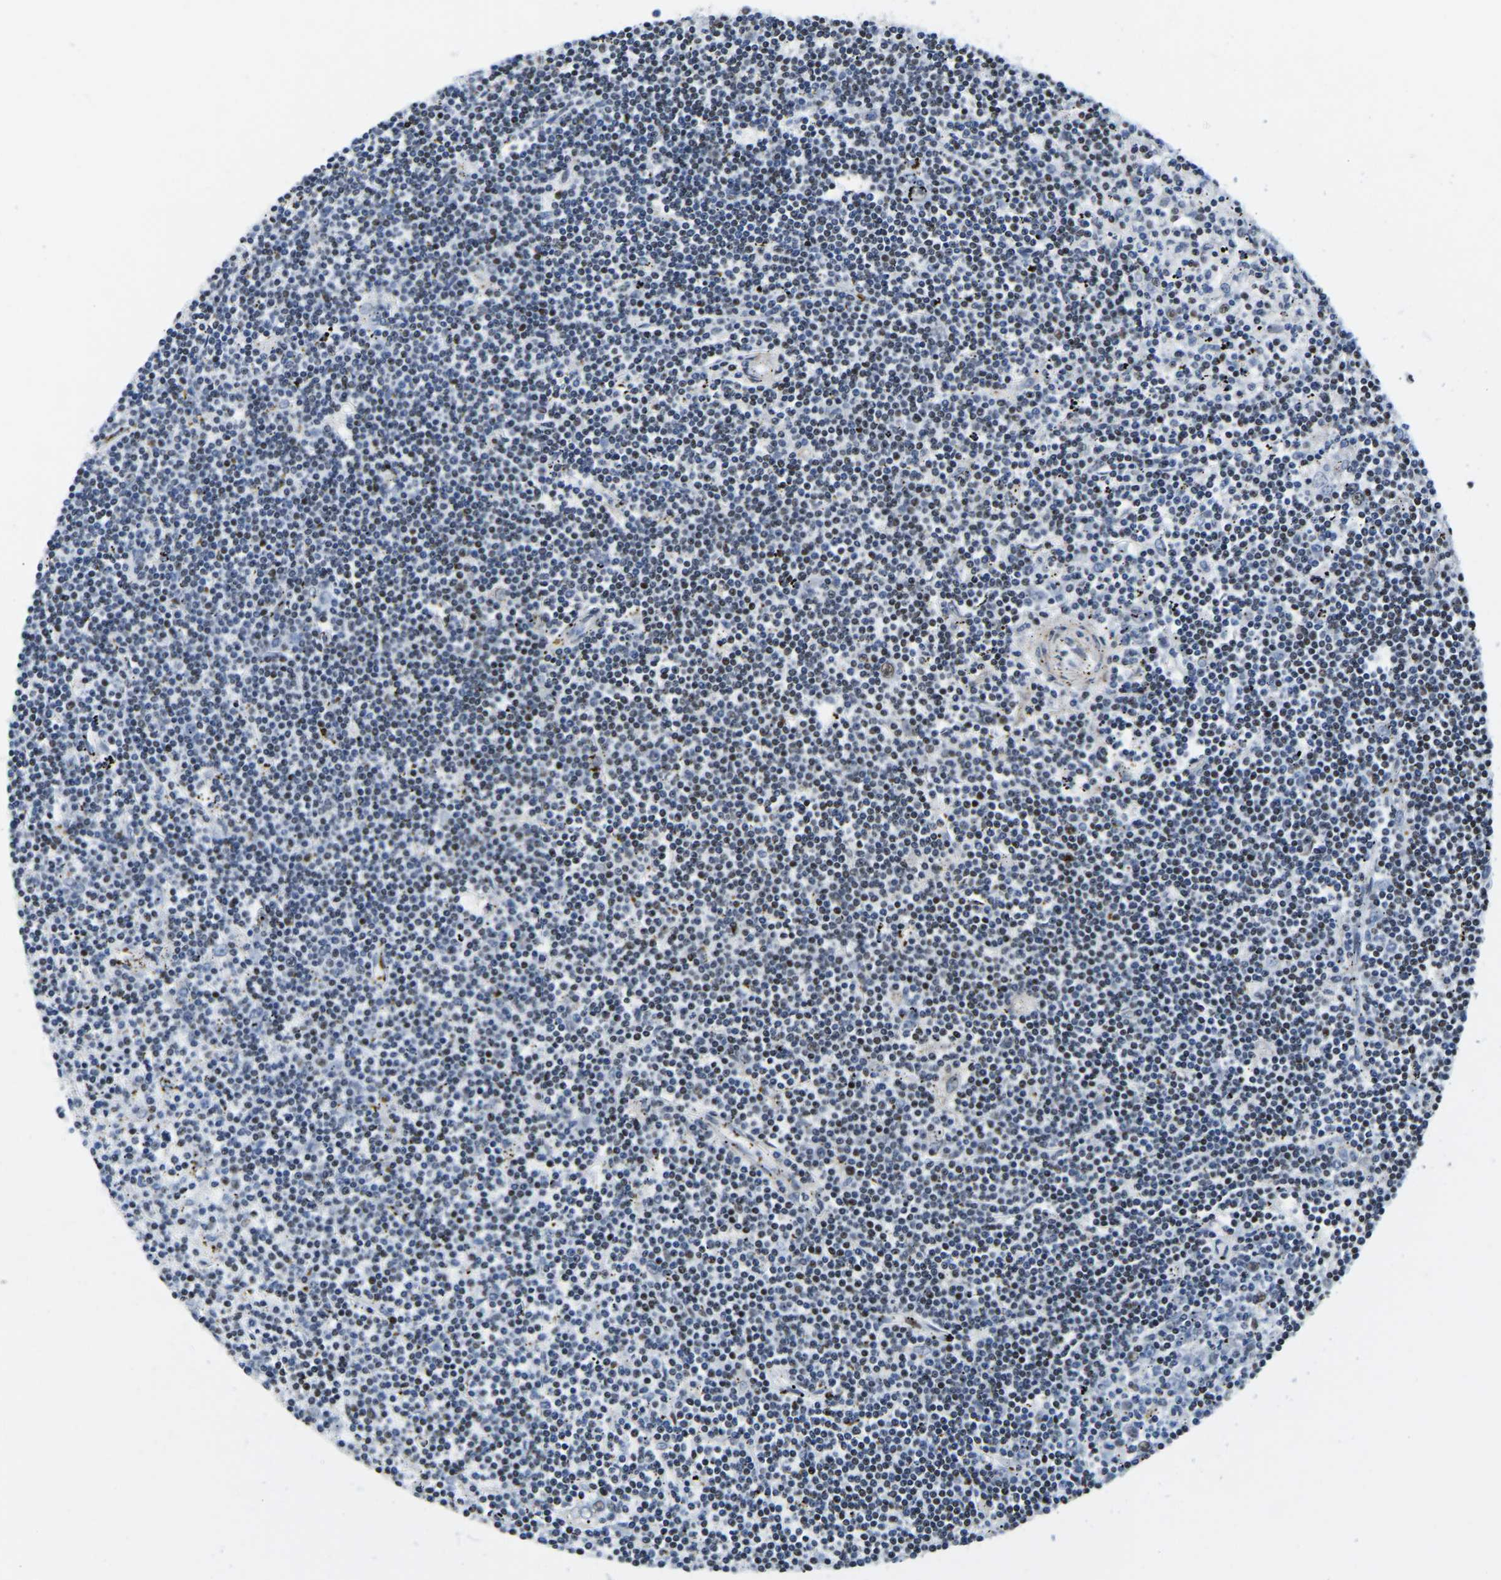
{"staining": {"intensity": "moderate", "quantity": "25%-75%", "location": "nuclear"}, "tissue": "lymphoma", "cell_type": "Tumor cells", "image_type": "cancer", "snomed": [{"axis": "morphology", "description": "Malignant lymphoma, non-Hodgkin's type, Low grade"}, {"axis": "topography", "description": "Spleen"}], "caption": "Low-grade malignant lymphoma, non-Hodgkin's type stained with a protein marker reveals moderate staining in tumor cells.", "gene": "UBA1", "patient": {"sex": "male", "age": 76}}